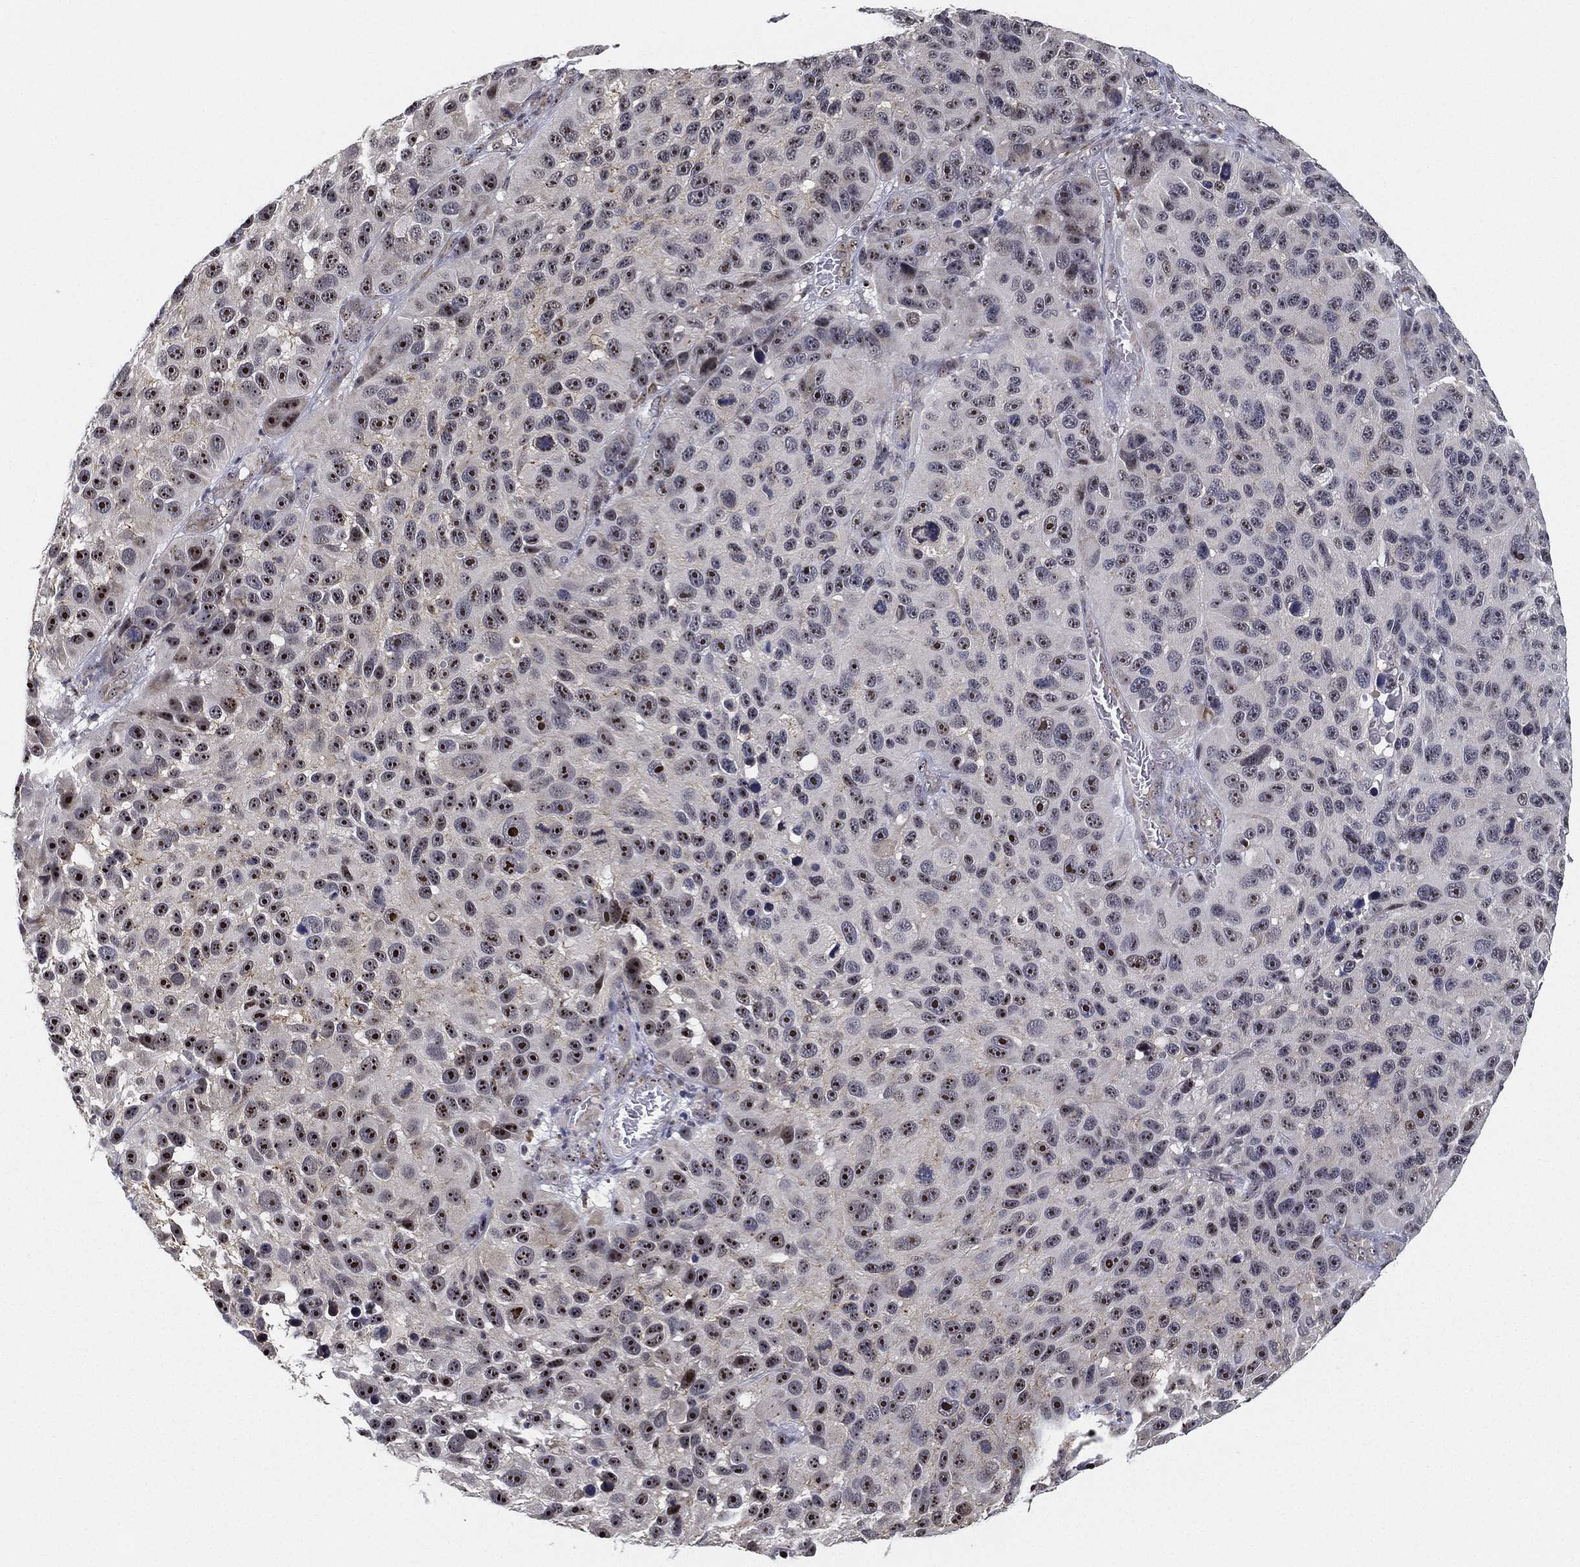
{"staining": {"intensity": "strong", "quantity": "25%-75%", "location": "nuclear"}, "tissue": "melanoma", "cell_type": "Tumor cells", "image_type": "cancer", "snomed": [{"axis": "morphology", "description": "Malignant melanoma, NOS"}, {"axis": "topography", "description": "Skin"}], "caption": "Brown immunohistochemical staining in melanoma shows strong nuclear positivity in about 25%-75% of tumor cells.", "gene": "PPP1R16B", "patient": {"sex": "male", "age": 53}}